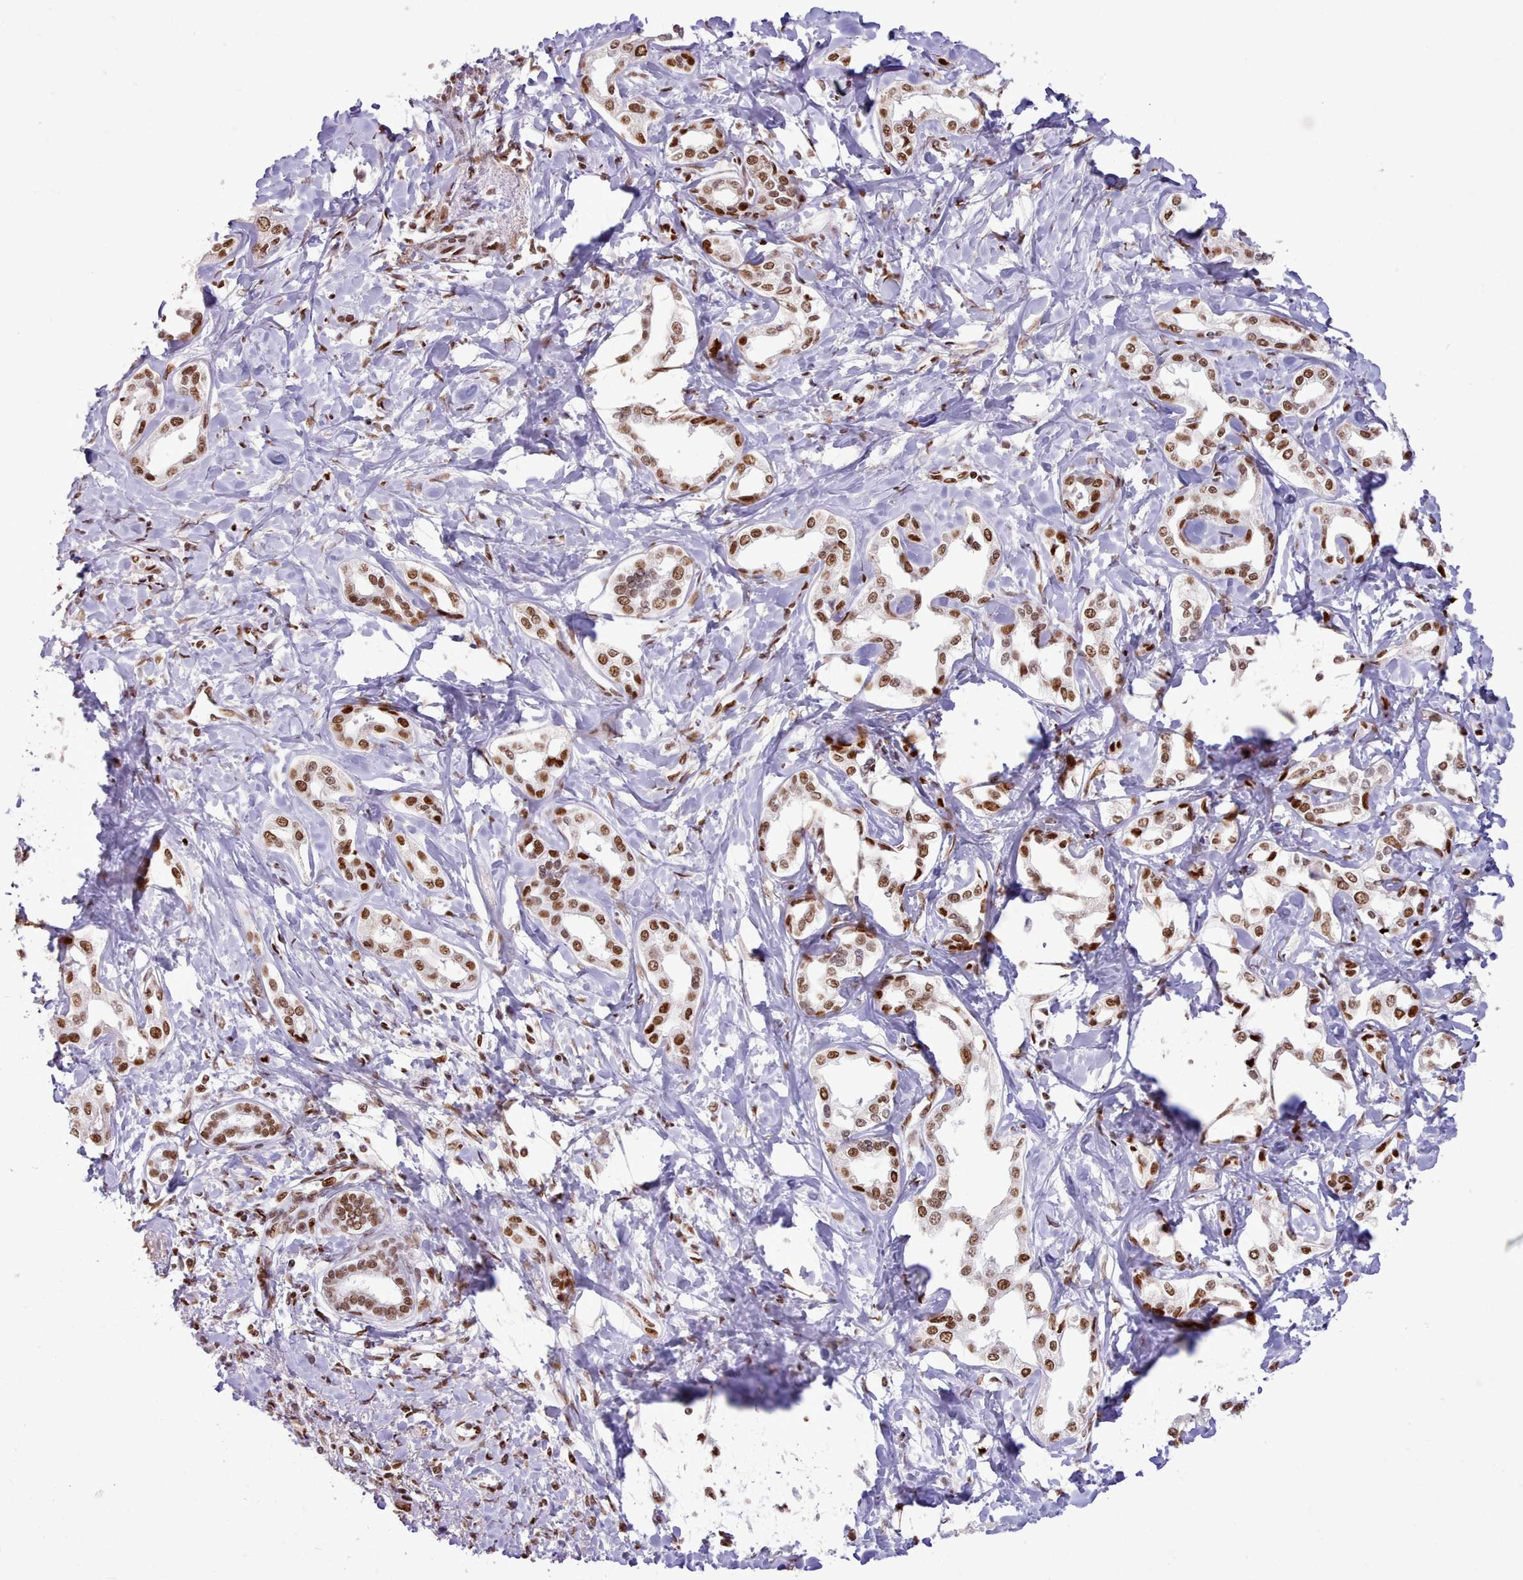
{"staining": {"intensity": "strong", "quantity": ">75%", "location": "nuclear"}, "tissue": "liver cancer", "cell_type": "Tumor cells", "image_type": "cancer", "snomed": [{"axis": "morphology", "description": "Cholangiocarcinoma"}, {"axis": "topography", "description": "Liver"}], "caption": "Protein staining of cholangiocarcinoma (liver) tissue shows strong nuclear expression in approximately >75% of tumor cells.", "gene": "TAF15", "patient": {"sex": "female", "age": 77}}